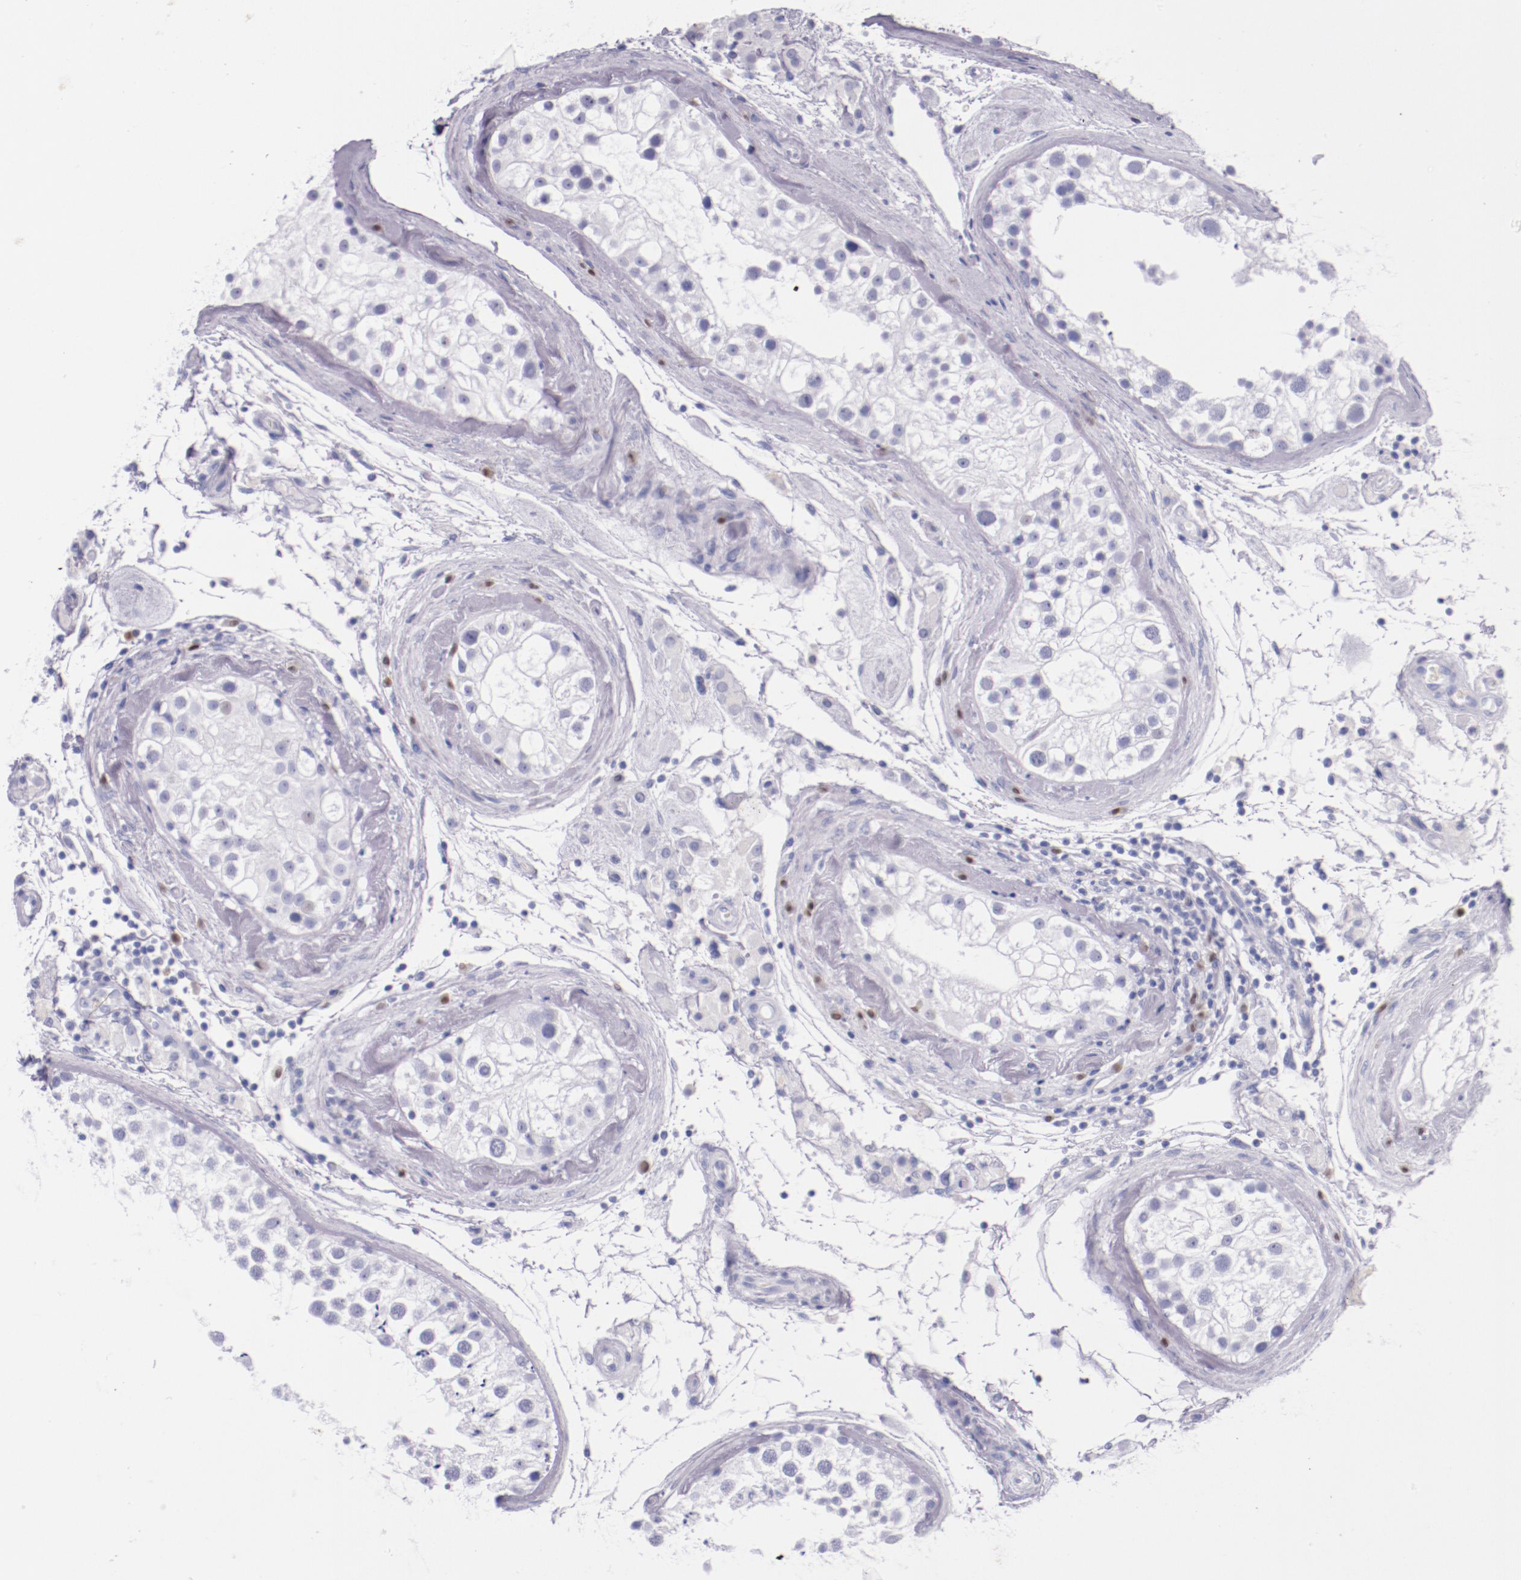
{"staining": {"intensity": "negative", "quantity": "none", "location": "none"}, "tissue": "testis", "cell_type": "Cells in seminiferous ducts", "image_type": "normal", "snomed": [{"axis": "morphology", "description": "Normal tissue, NOS"}, {"axis": "topography", "description": "Testis"}], "caption": "Human testis stained for a protein using IHC reveals no staining in cells in seminiferous ducts.", "gene": "IRF4", "patient": {"sex": "male", "age": 46}}